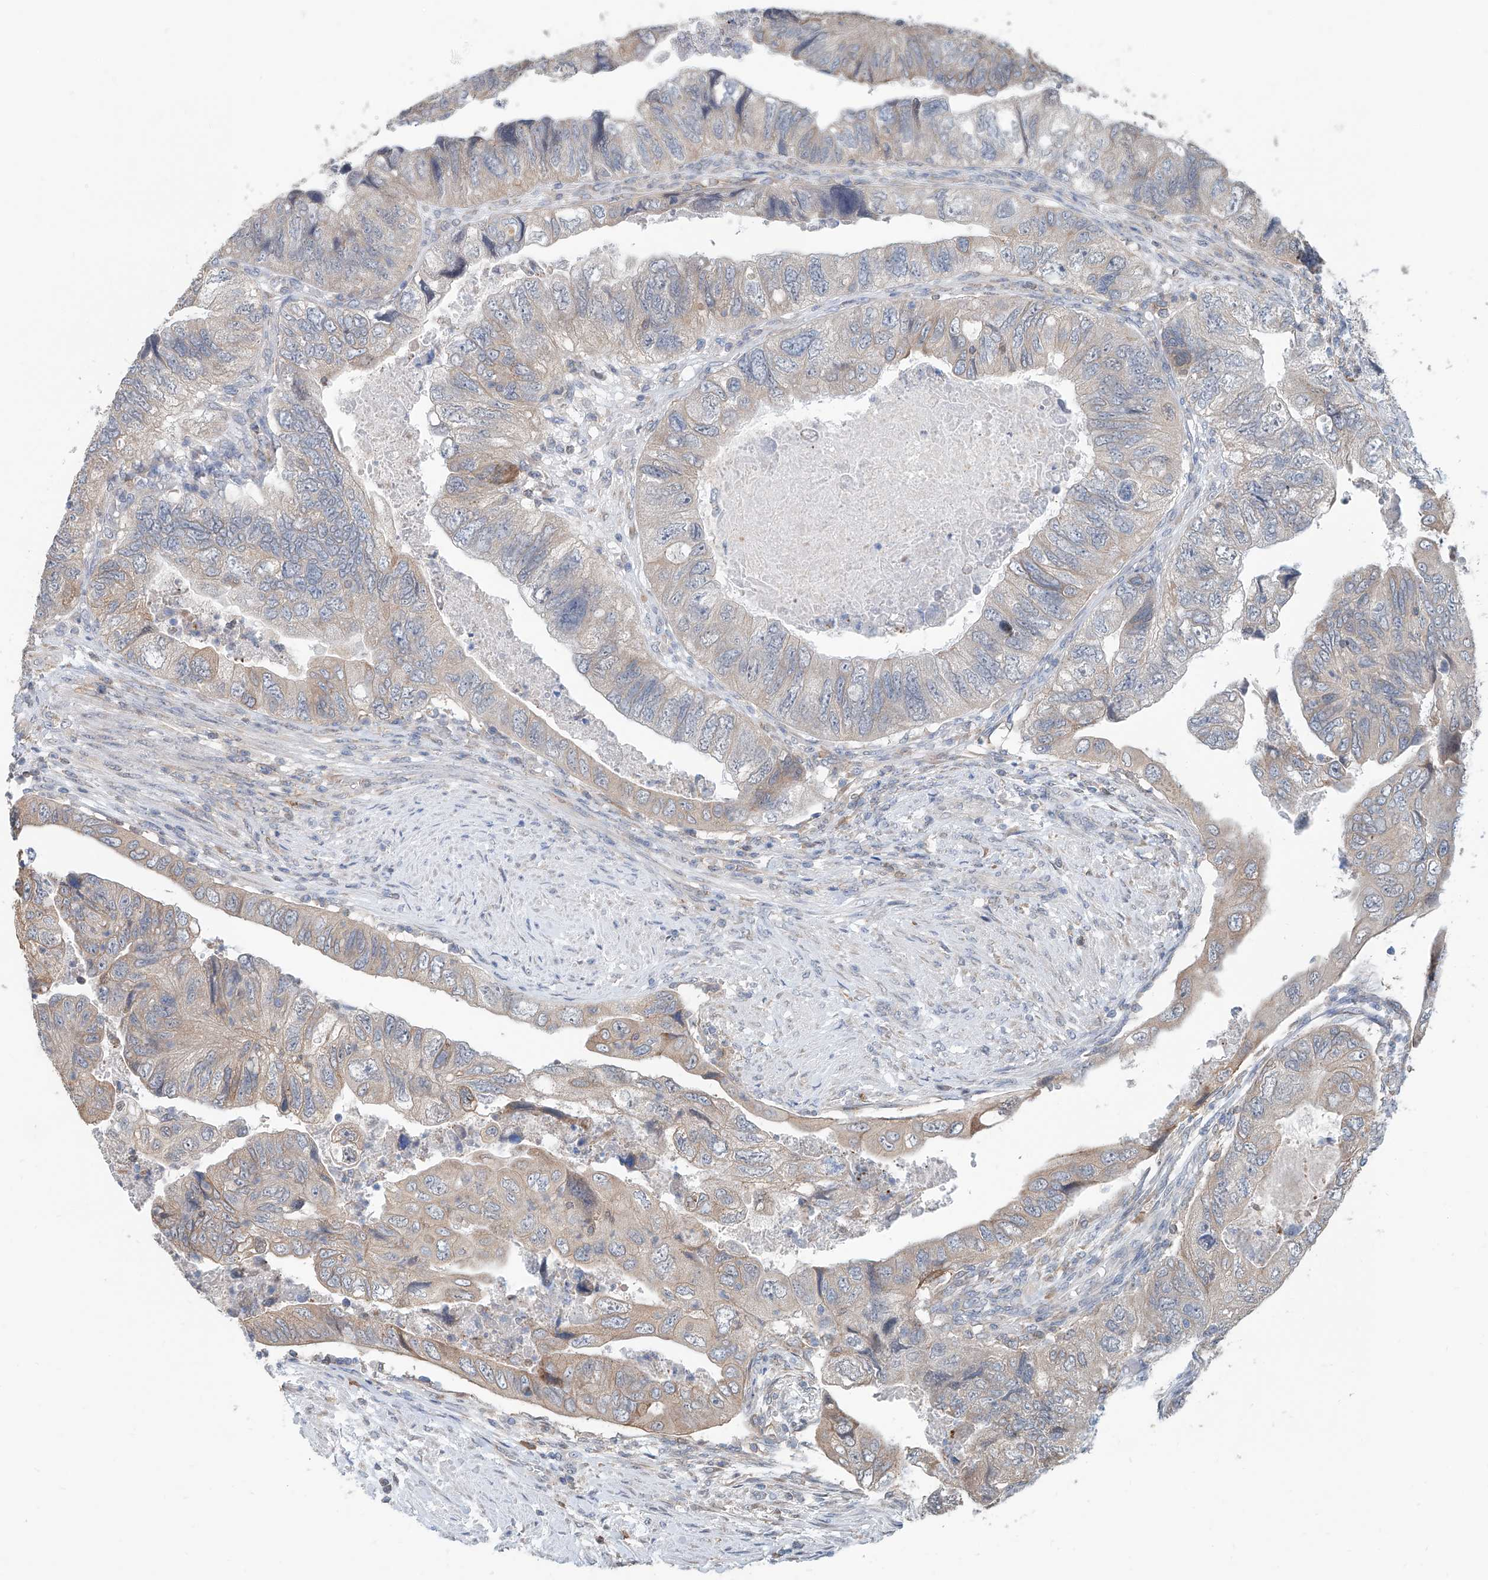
{"staining": {"intensity": "weak", "quantity": "25%-75%", "location": "cytoplasmic/membranous"}, "tissue": "colorectal cancer", "cell_type": "Tumor cells", "image_type": "cancer", "snomed": [{"axis": "morphology", "description": "Adenocarcinoma, NOS"}, {"axis": "topography", "description": "Rectum"}], "caption": "IHC (DAB (3,3'-diaminobenzidine)) staining of colorectal adenocarcinoma exhibits weak cytoplasmic/membranous protein staining in about 25%-75% of tumor cells.", "gene": "KCNK10", "patient": {"sex": "male", "age": 63}}